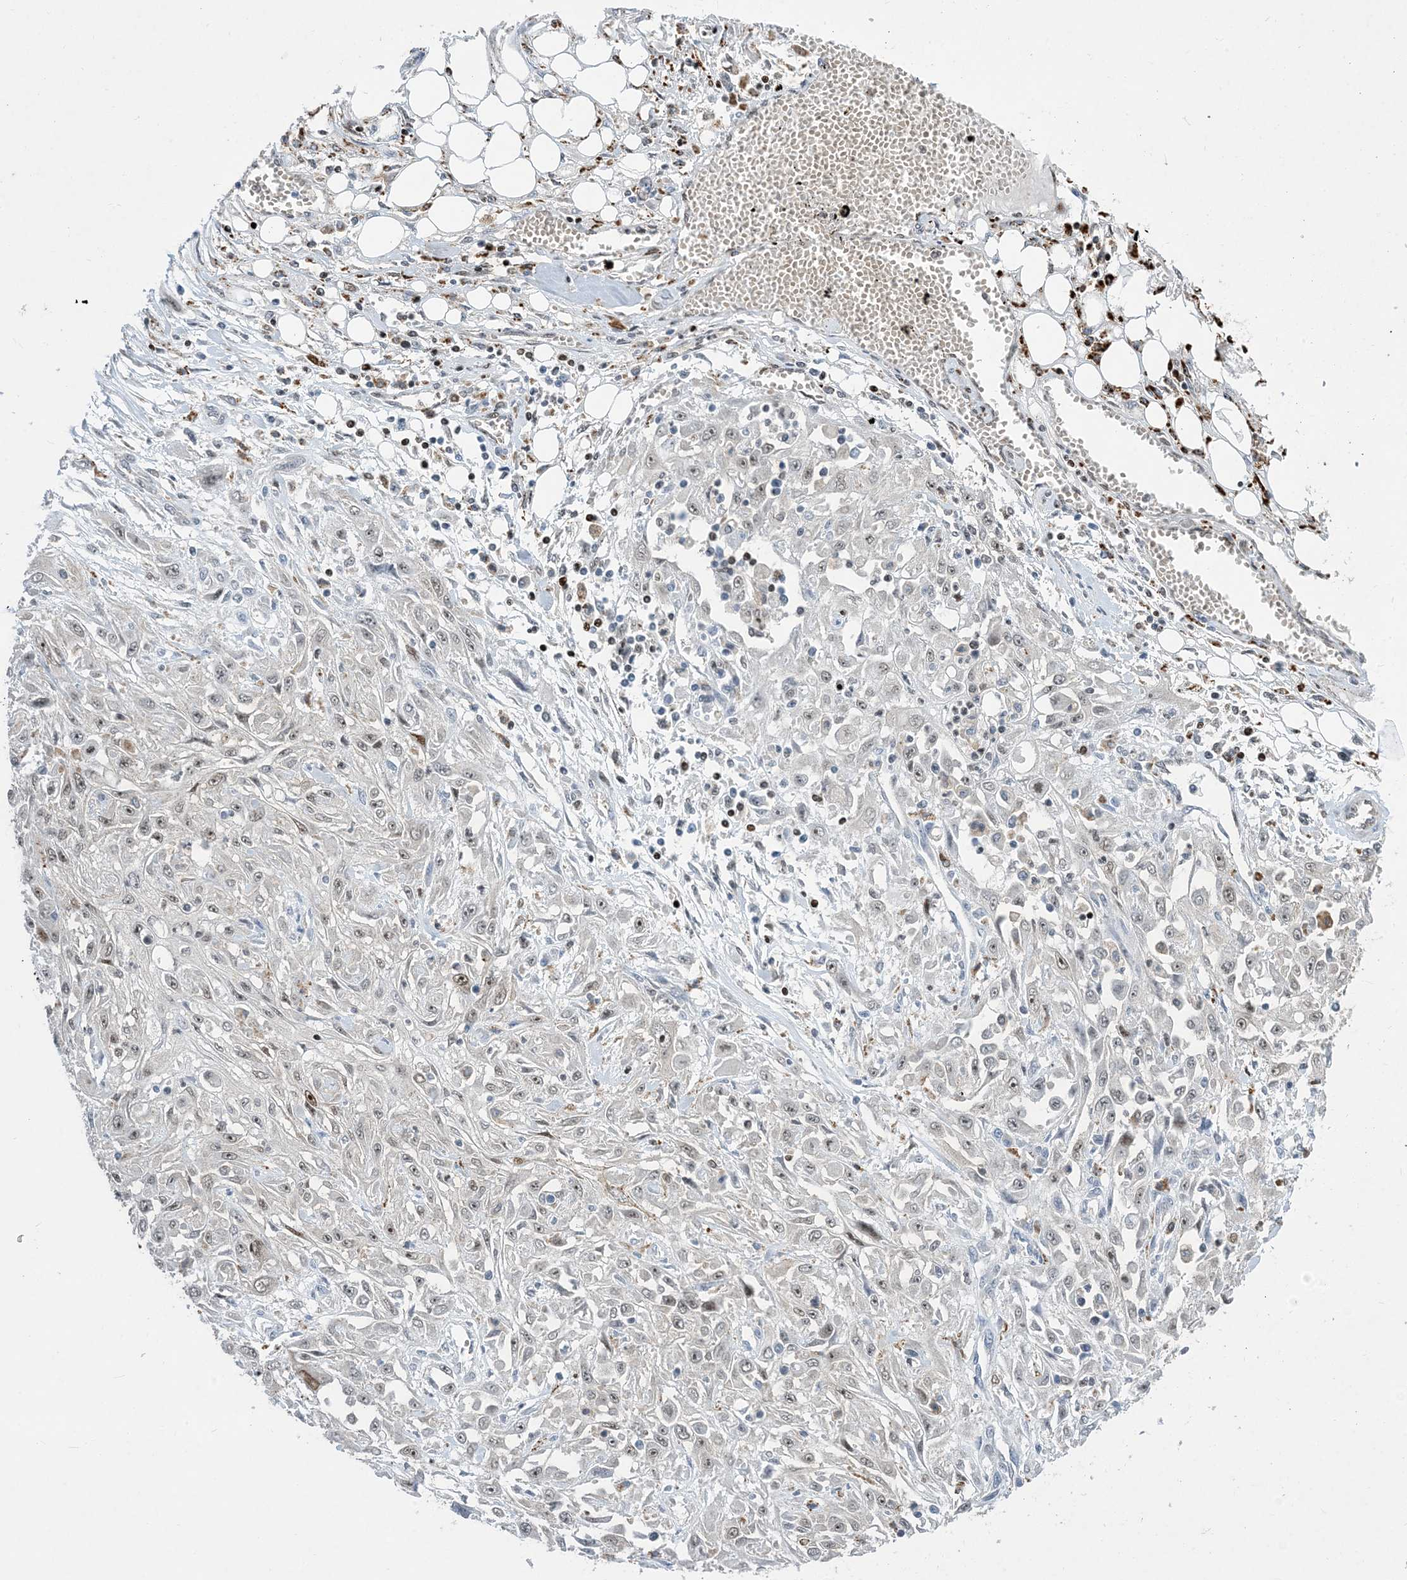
{"staining": {"intensity": "negative", "quantity": "none", "location": "none"}, "tissue": "skin cancer", "cell_type": "Tumor cells", "image_type": "cancer", "snomed": [{"axis": "morphology", "description": "Squamous cell carcinoma, NOS"}, {"axis": "morphology", "description": "Squamous cell carcinoma, metastatic, NOS"}, {"axis": "topography", "description": "Skin"}, {"axis": "topography", "description": "Lymph node"}], "caption": "High power microscopy histopathology image of an immunohistochemistry (IHC) micrograph of skin squamous cell carcinoma, revealing no significant expression in tumor cells.", "gene": "SLC25A53", "patient": {"sex": "male", "age": 75}}